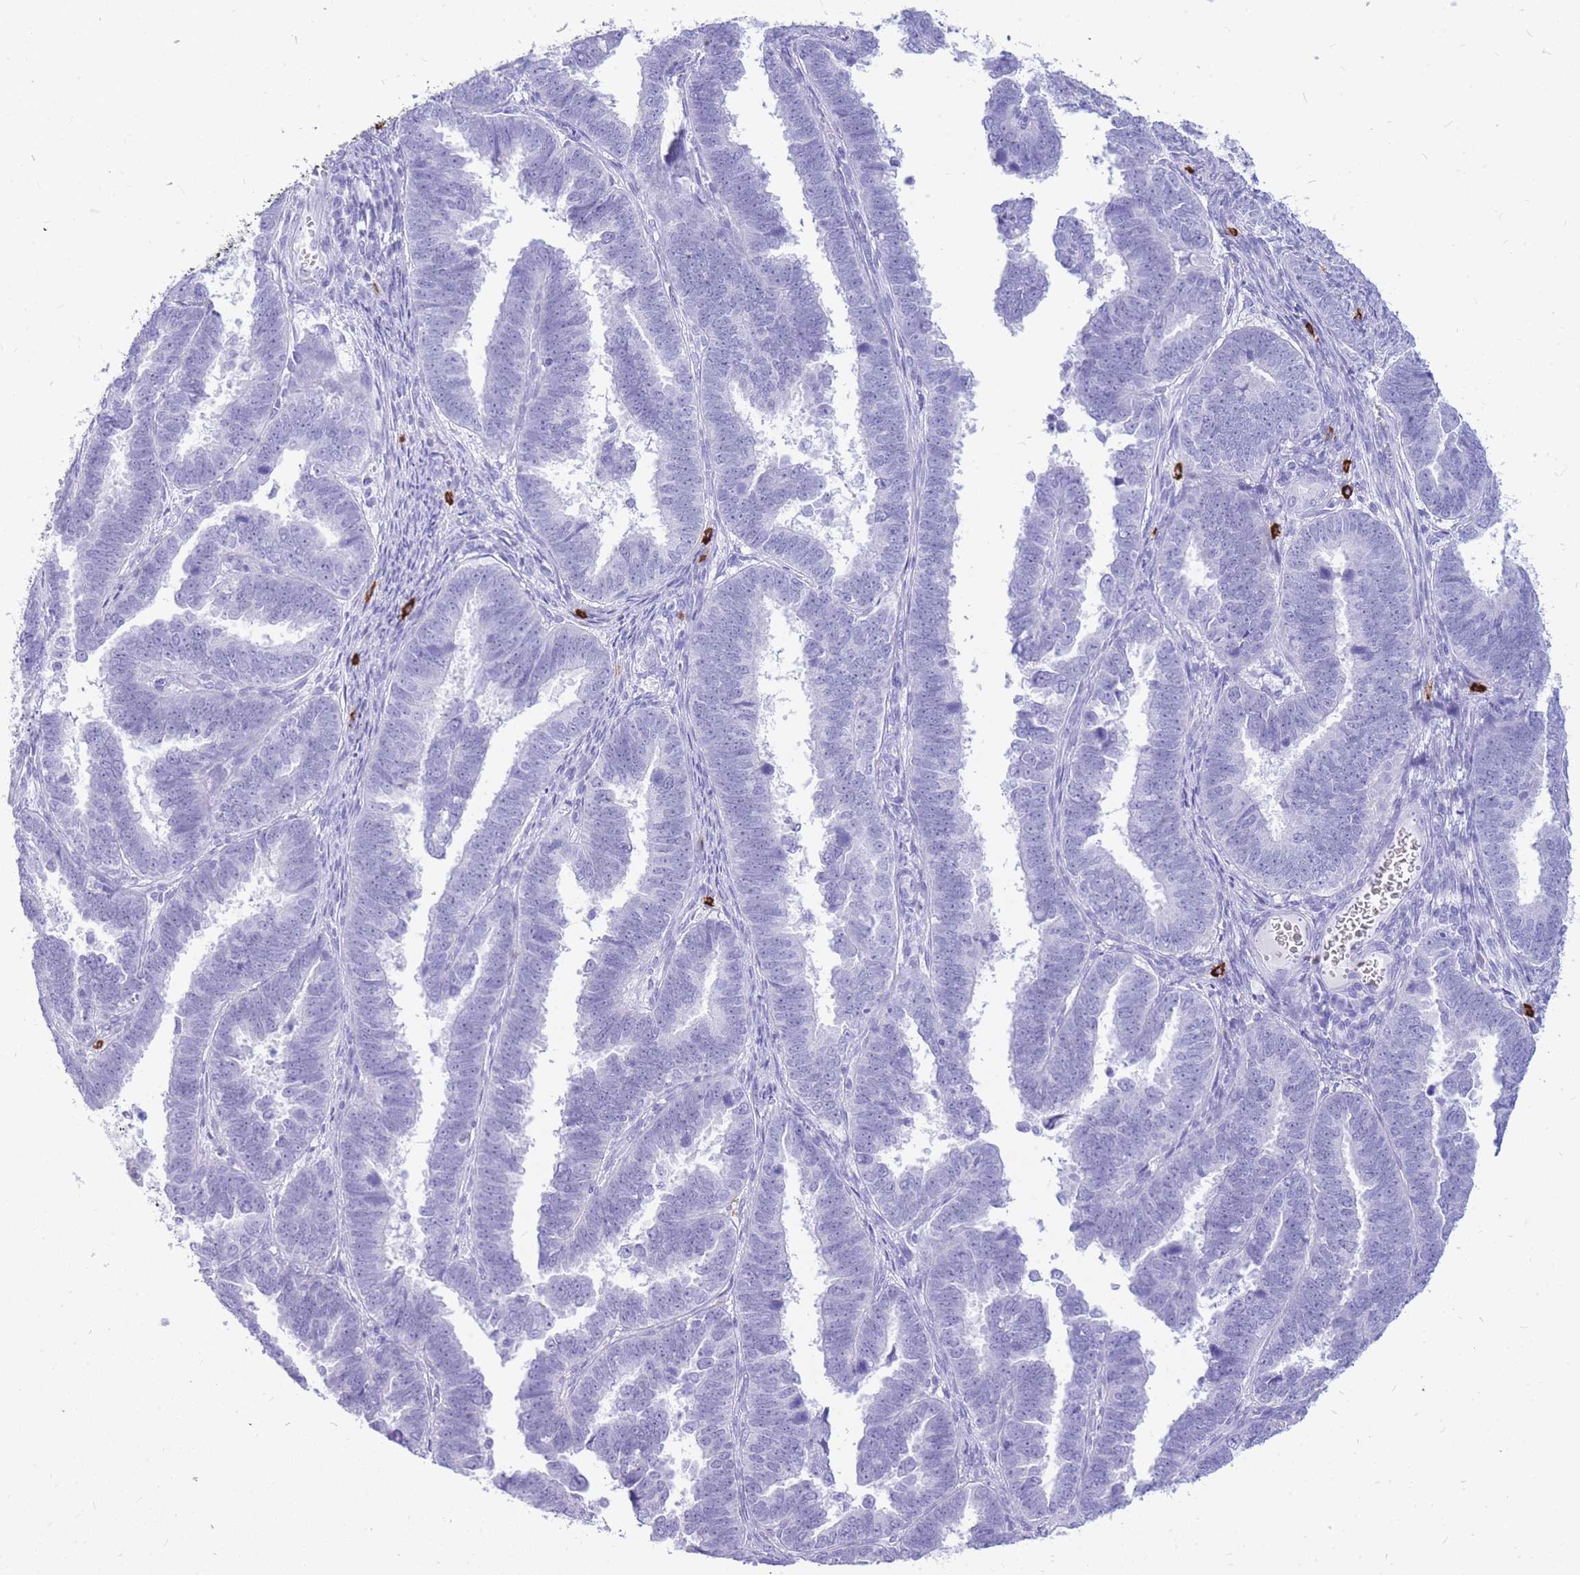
{"staining": {"intensity": "negative", "quantity": "none", "location": "none"}, "tissue": "endometrial cancer", "cell_type": "Tumor cells", "image_type": "cancer", "snomed": [{"axis": "morphology", "description": "Adenocarcinoma, NOS"}, {"axis": "topography", "description": "Endometrium"}], "caption": "An image of human endometrial cancer (adenocarcinoma) is negative for staining in tumor cells.", "gene": "HERC1", "patient": {"sex": "female", "age": 75}}